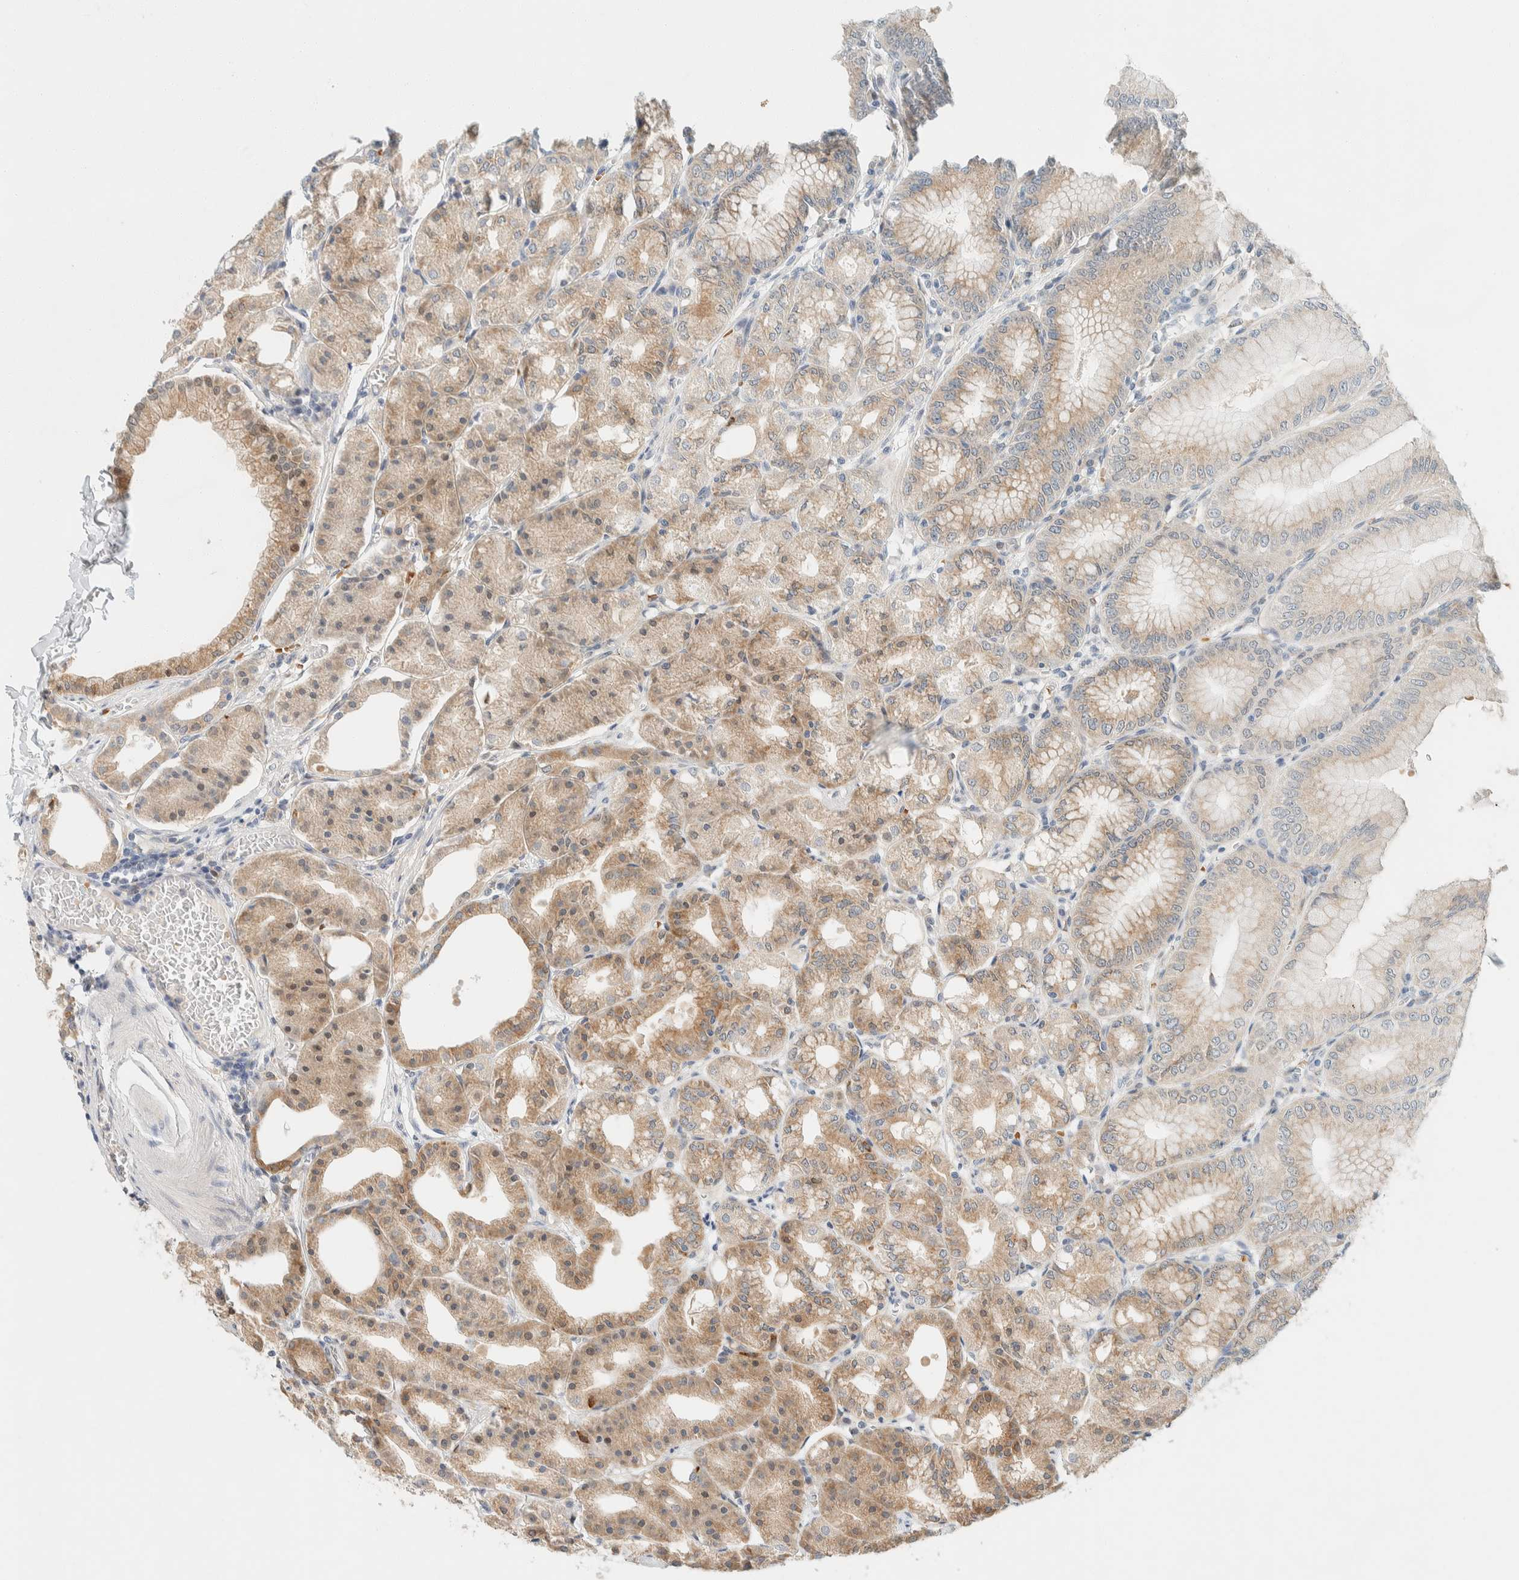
{"staining": {"intensity": "moderate", "quantity": "25%-75%", "location": "cytoplasmic/membranous"}, "tissue": "stomach", "cell_type": "Glandular cells", "image_type": "normal", "snomed": [{"axis": "morphology", "description": "Normal tissue, NOS"}, {"axis": "topography", "description": "Stomach, lower"}], "caption": "Benign stomach displays moderate cytoplasmic/membranous staining in about 25%-75% of glandular cells, visualized by immunohistochemistry. (DAB (3,3'-diaminobenzidine) = brown stain, brightfield microscopy at high magnification).", "gene": "SUMF2", "patient": {"sex": "male", "age": 71}}